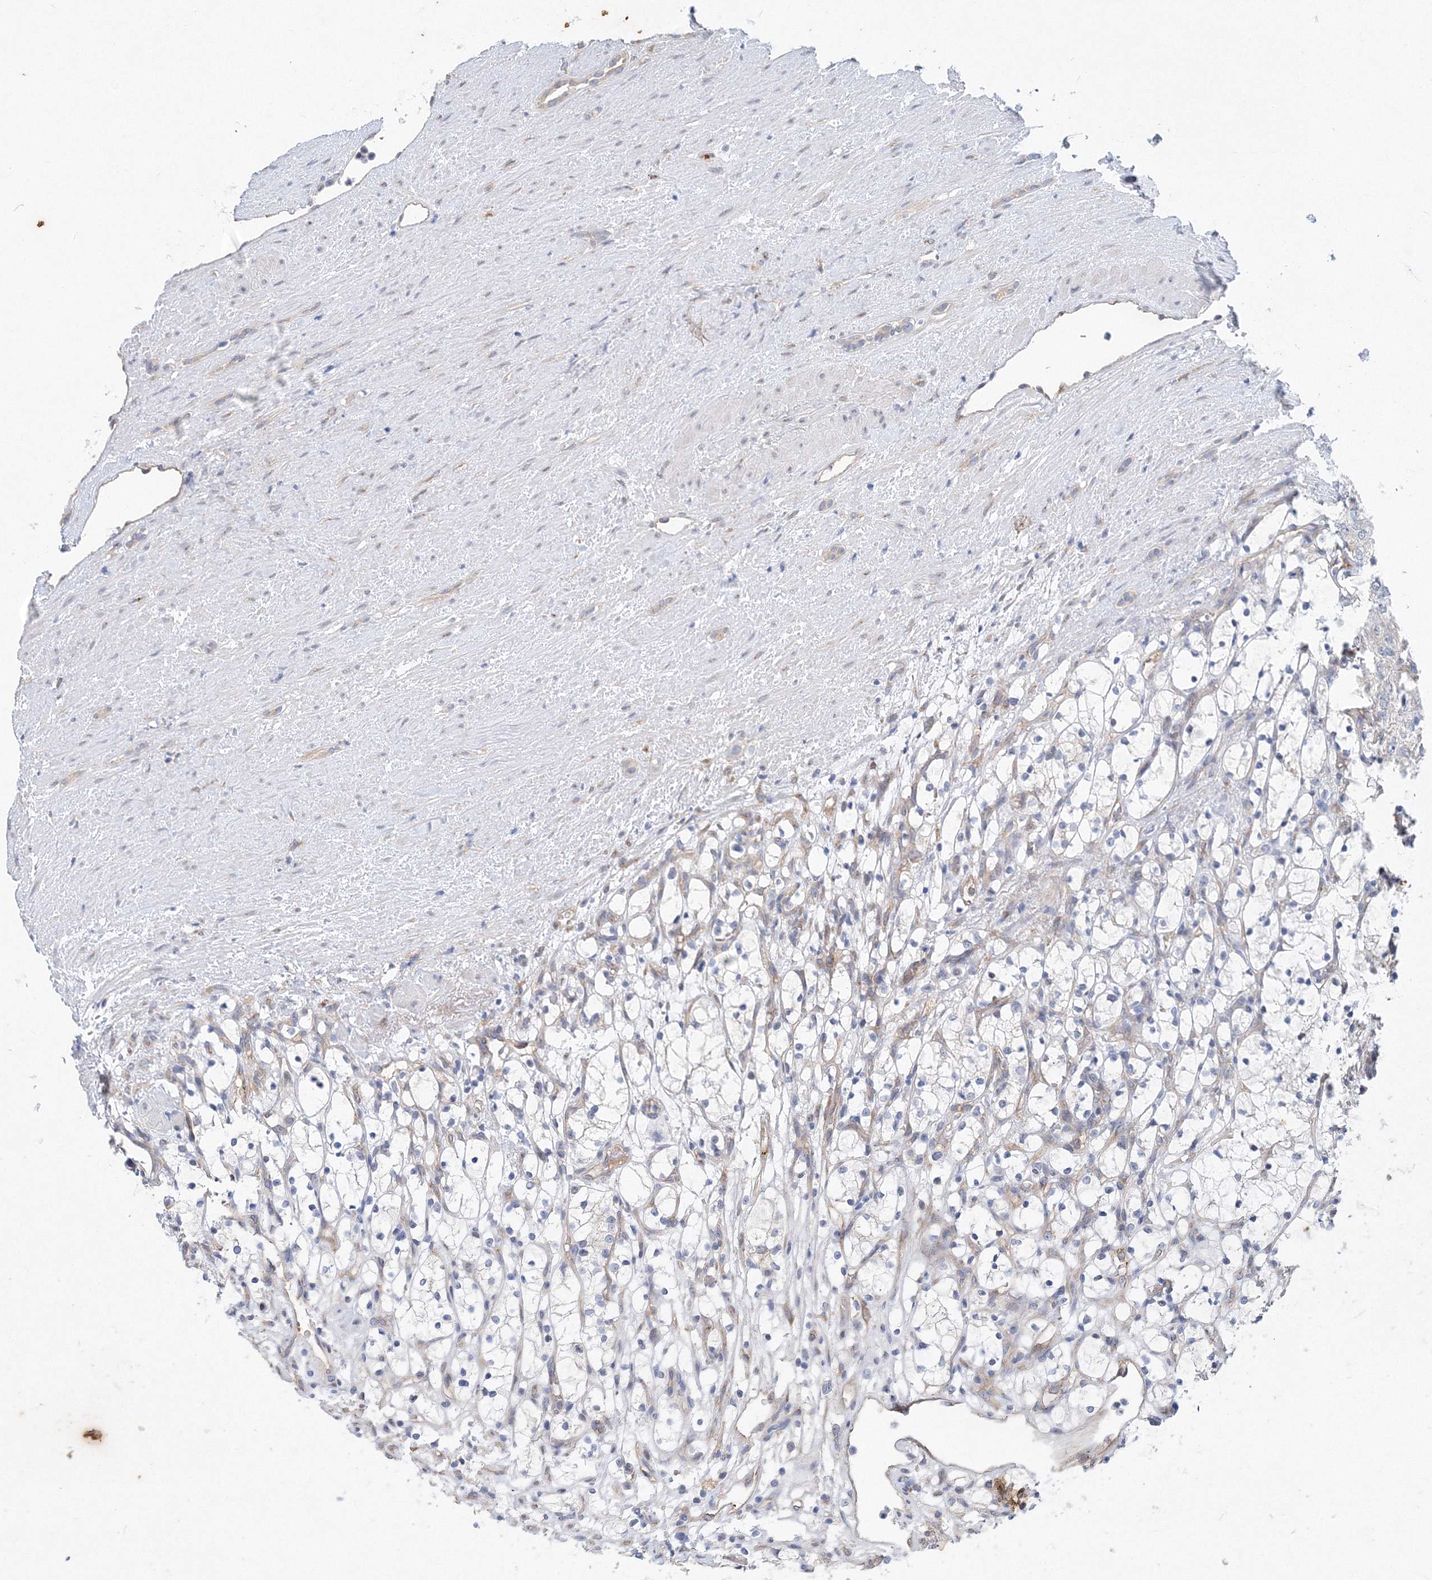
{"staining": {"intensity": "negative", "quantity": "none", "location": "none"}, "tissue": "renal cancer", "cell_type": "Tumor cells", "image_type": "cancer", "snomed": [{"axis": "morphology", "description": "Adenocarcinoma, NOS"}, {"axis": "topography", "description": "Kidney"}], "caption": "Renal cancer was stained to show a protein in brown. There is no significant staining in tumor cells. The staining is performed using DAB (3,3'-diaminobenzidine) brown chromogen with nuclei counter-stained in using hematoxylin.", "gene": "TANC1", "patient": {"sex": "female", "age": 69}}